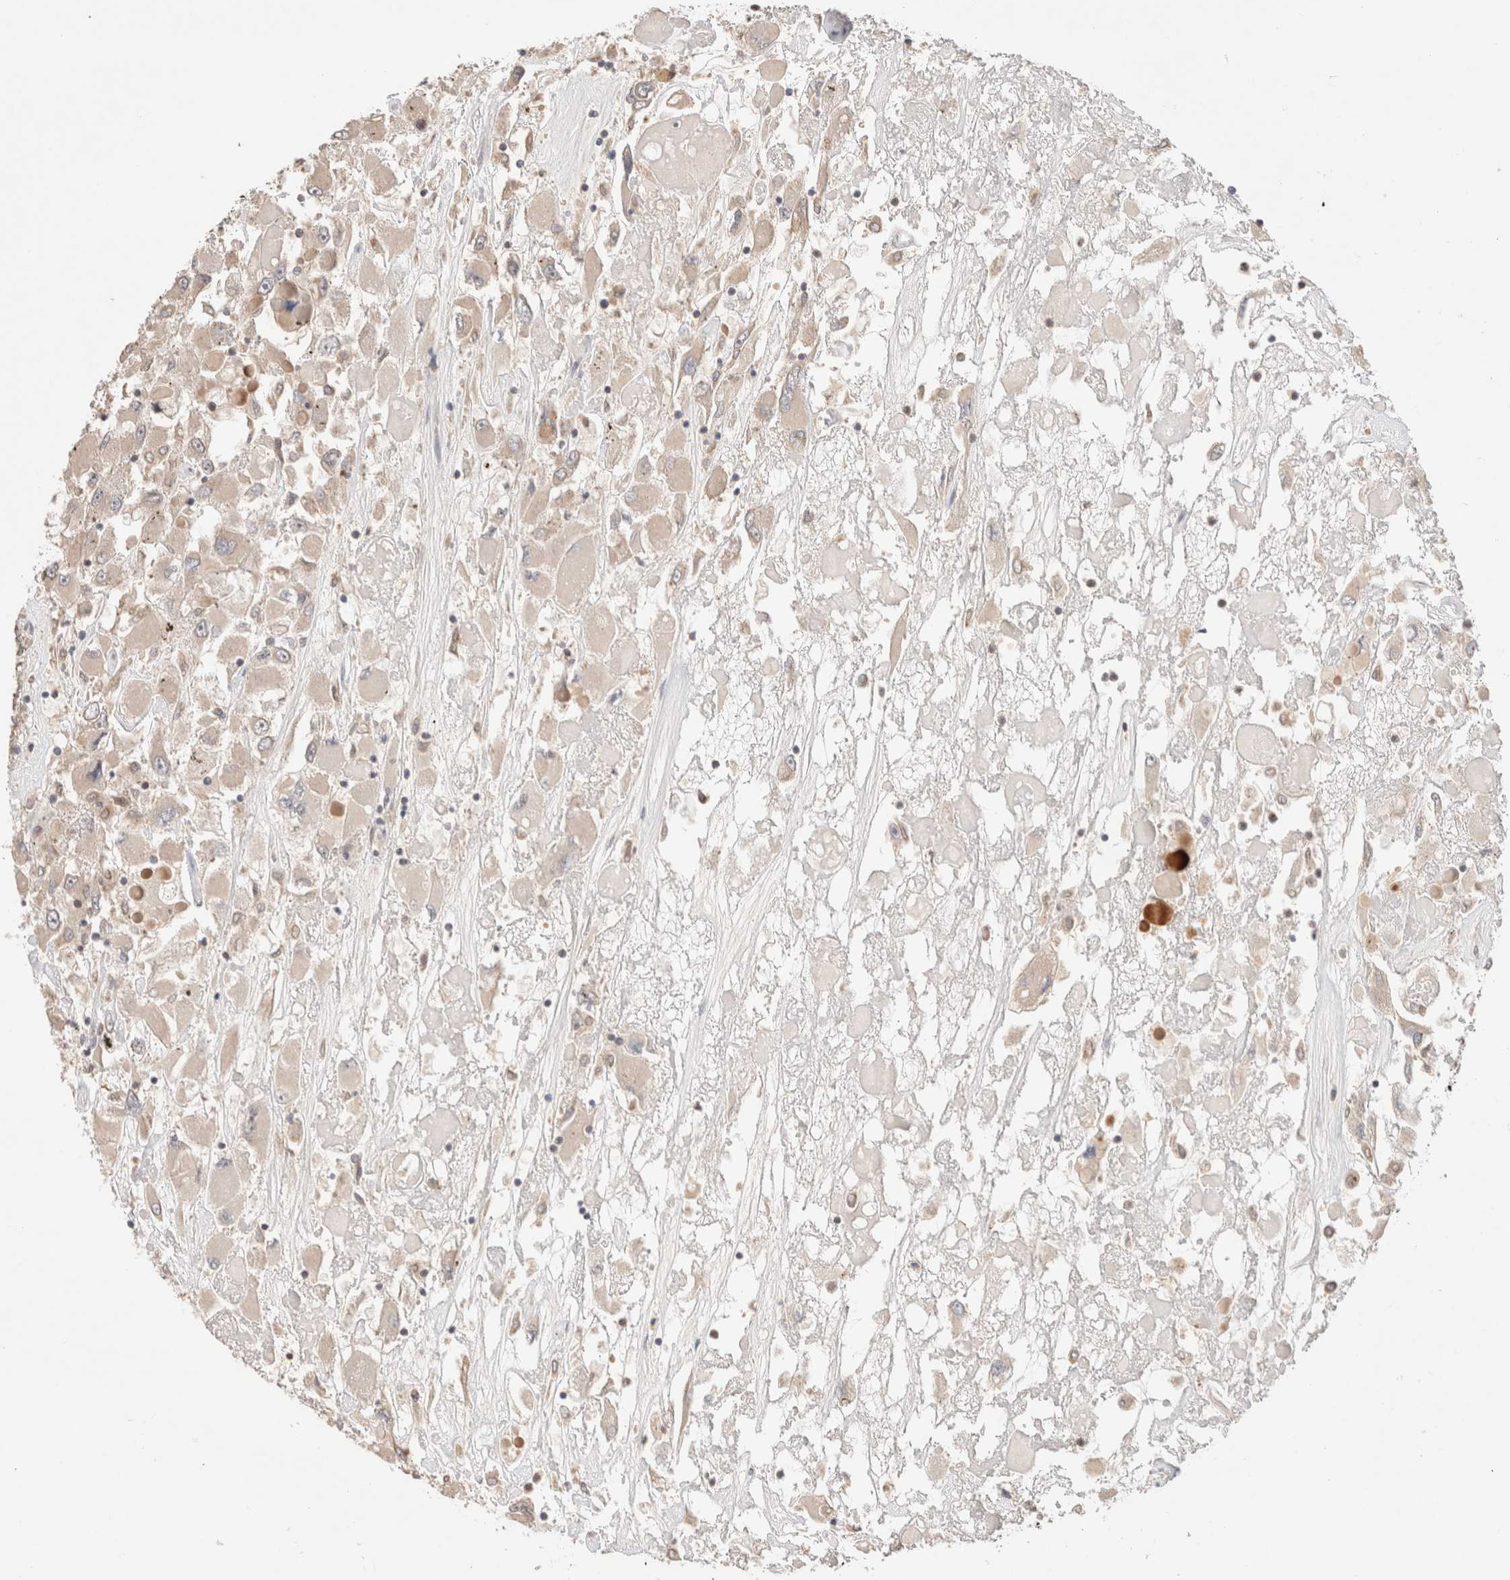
{"staining": {"intensity": "weak", "quantity": "25%-75%", "location": "cytoplasmic/membranous"}, "tissue": "renal cancer", "cell_type": "Tumor cells", "image_type": "cancer", "snomed": [{"axis": "morphology", "description": "Adenocarcinoma, NOS"}, {"axis": "topography", "description": "Kidney"}], "caption": "A micrograph of renal cancer (adenocarcinoma) stained for a protein shows weak cytoplasmic/membranous brown staining in tumor cells. The staining is performed using DAB brown chromogen to label protein expression. The nuclei are counter-stained blue using hematoxylin.", "gene": "SIKE1", "patient": {"sex": "female", "age": 52}}